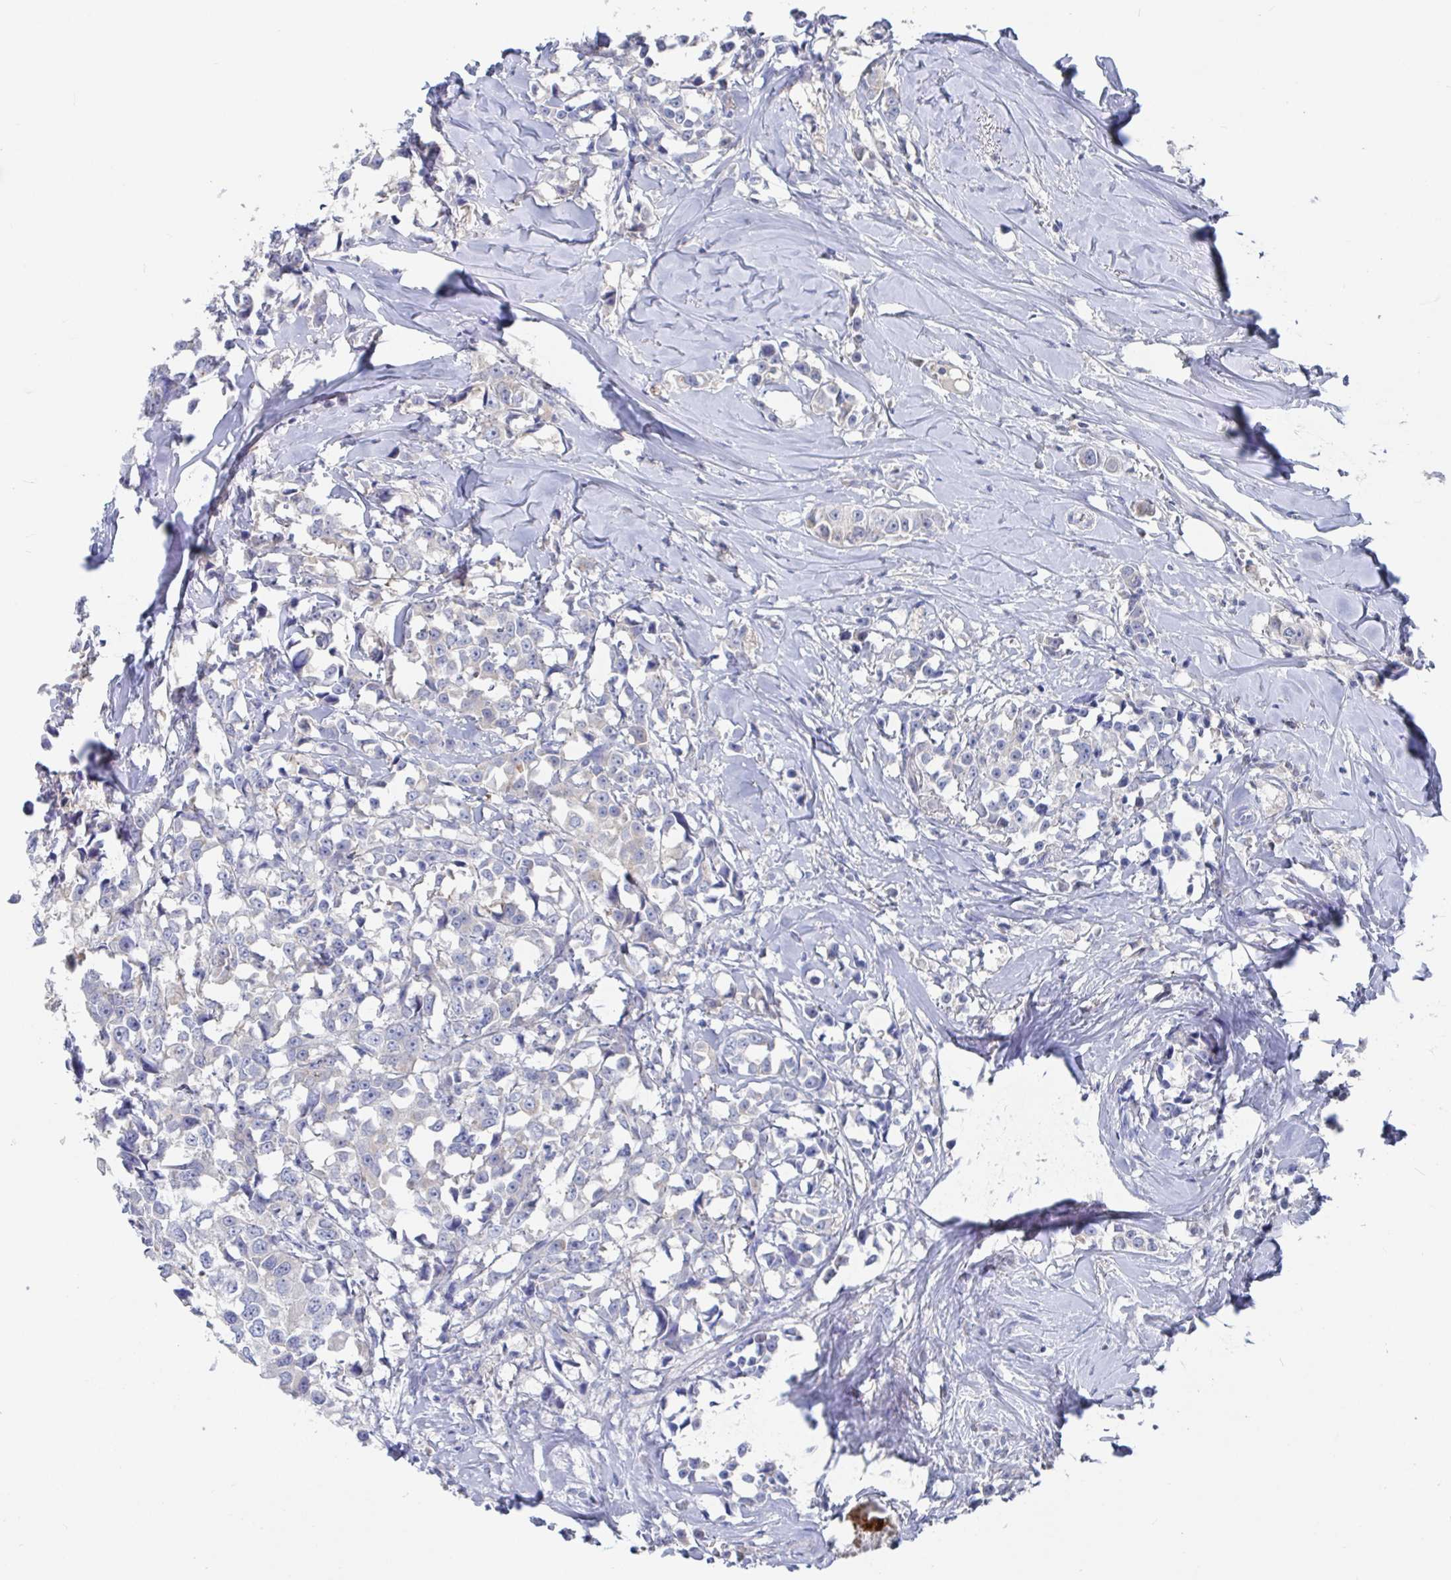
{"staining": {"intensity": "negative", "quantity": "none", "location": "none"}, "tissue": "breast cancer", "cell_type": "Tumor cells", "image_type": "cancer", "snomed": [{"axis": "morphology", "description": "Duct carcinoma"}, {"axis": "topography", "description": "Breast"}], "caption": "Tumor cells are negative for brown protein staining in breast cancer (infiltrating ductal carcinoma).", "gene": "GPR148", "patient": {"sex": "female", "age": 80}}